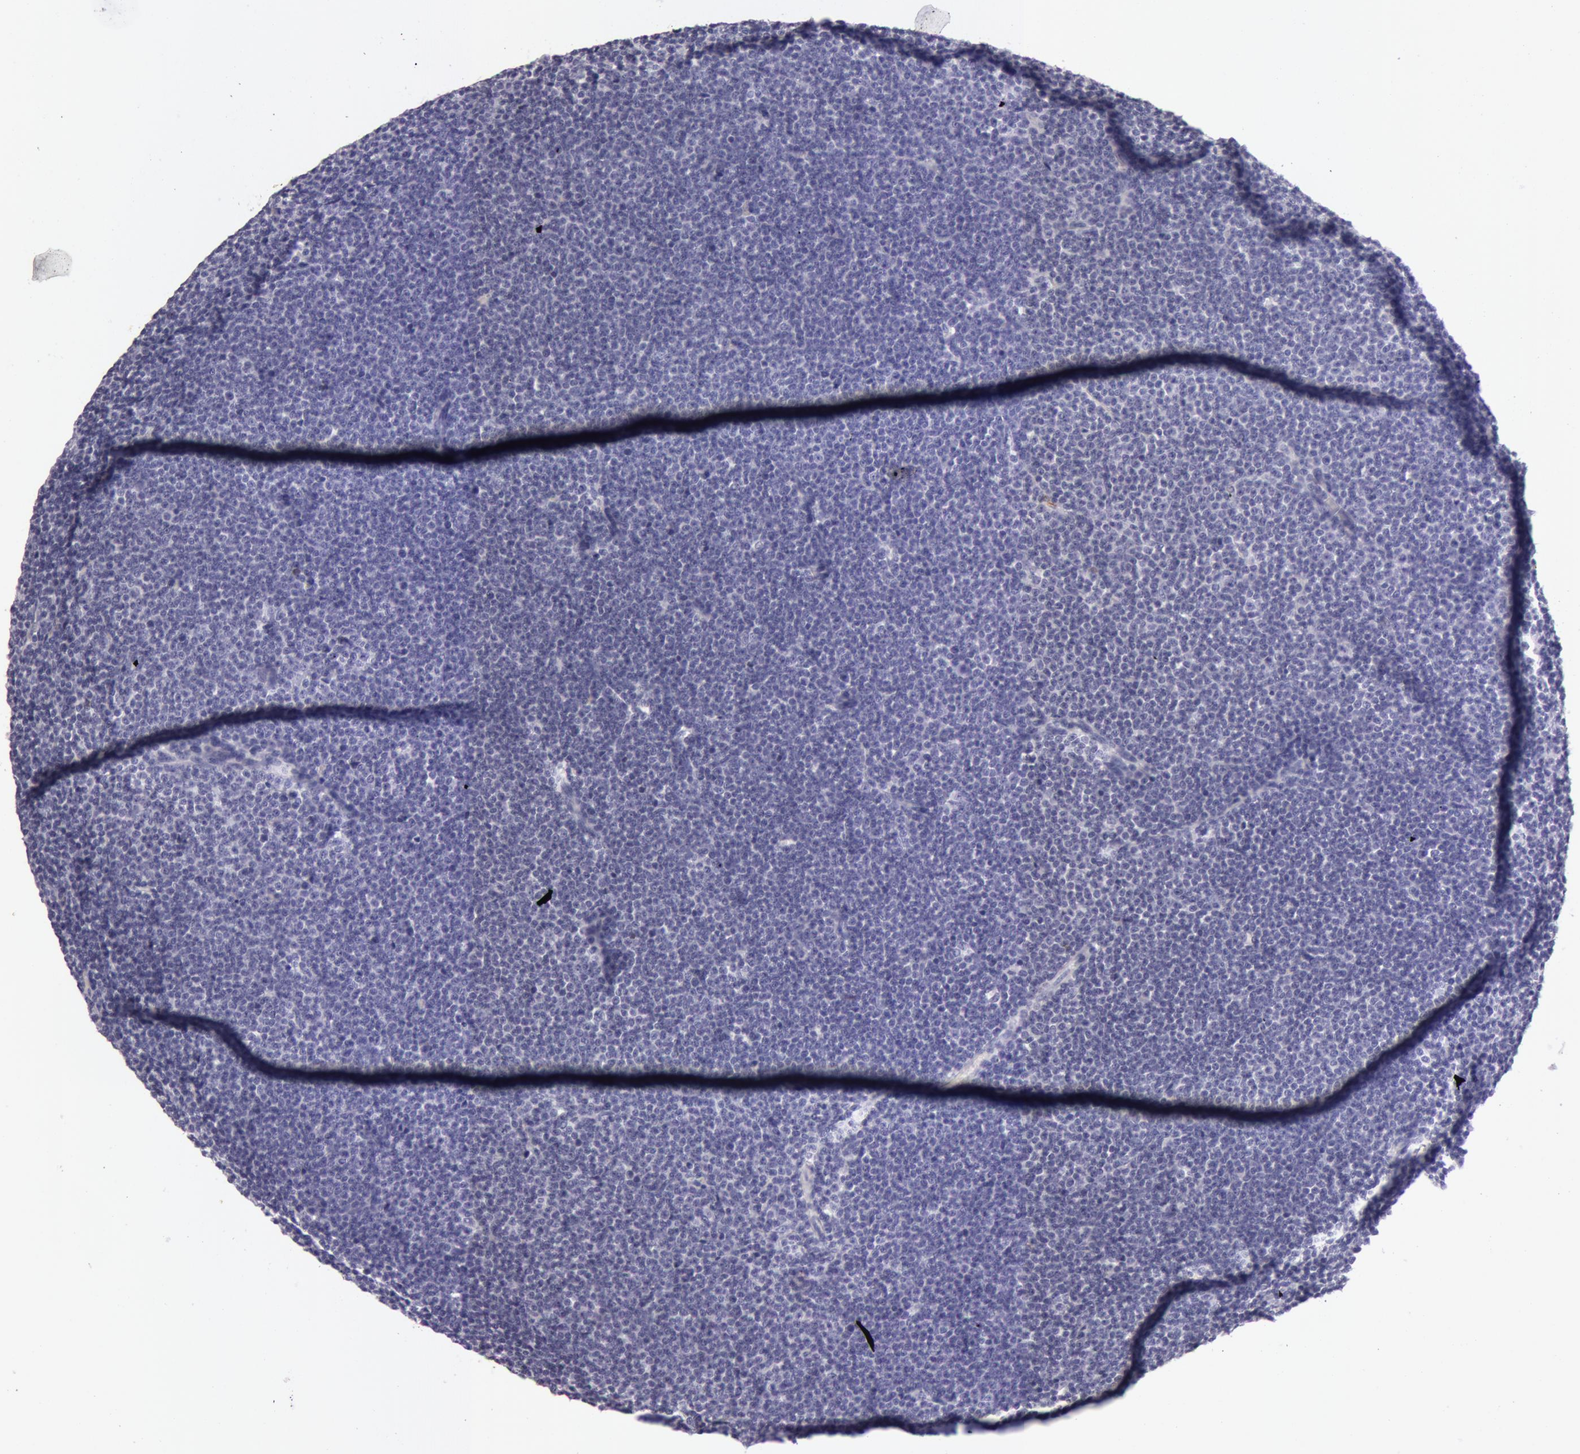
{"staining": {"intensity": "negative", "quantity": "none", "location": "none"}, "tissue": "lymphoma", "cell_type": "Tumor cells", "image_type": "cancer", "snomed": [{"axis": "morphology", "description": "Malignant lymphoma, non-Hodgkin's type, Low grade"}, {"axis": "topography", "description": "Lymph node"}], "caption": "There is no significant staining in tumor cells of low-grade malignant lymphoma, non-Hodgkin's type. Brightfield microscopy of immunohistochemistry stained with DAB (brown) and hematoxylin (blue), captured at high magnification.", "gene": "C4BPA", "patient": {"sex": "female", "age": 69}}